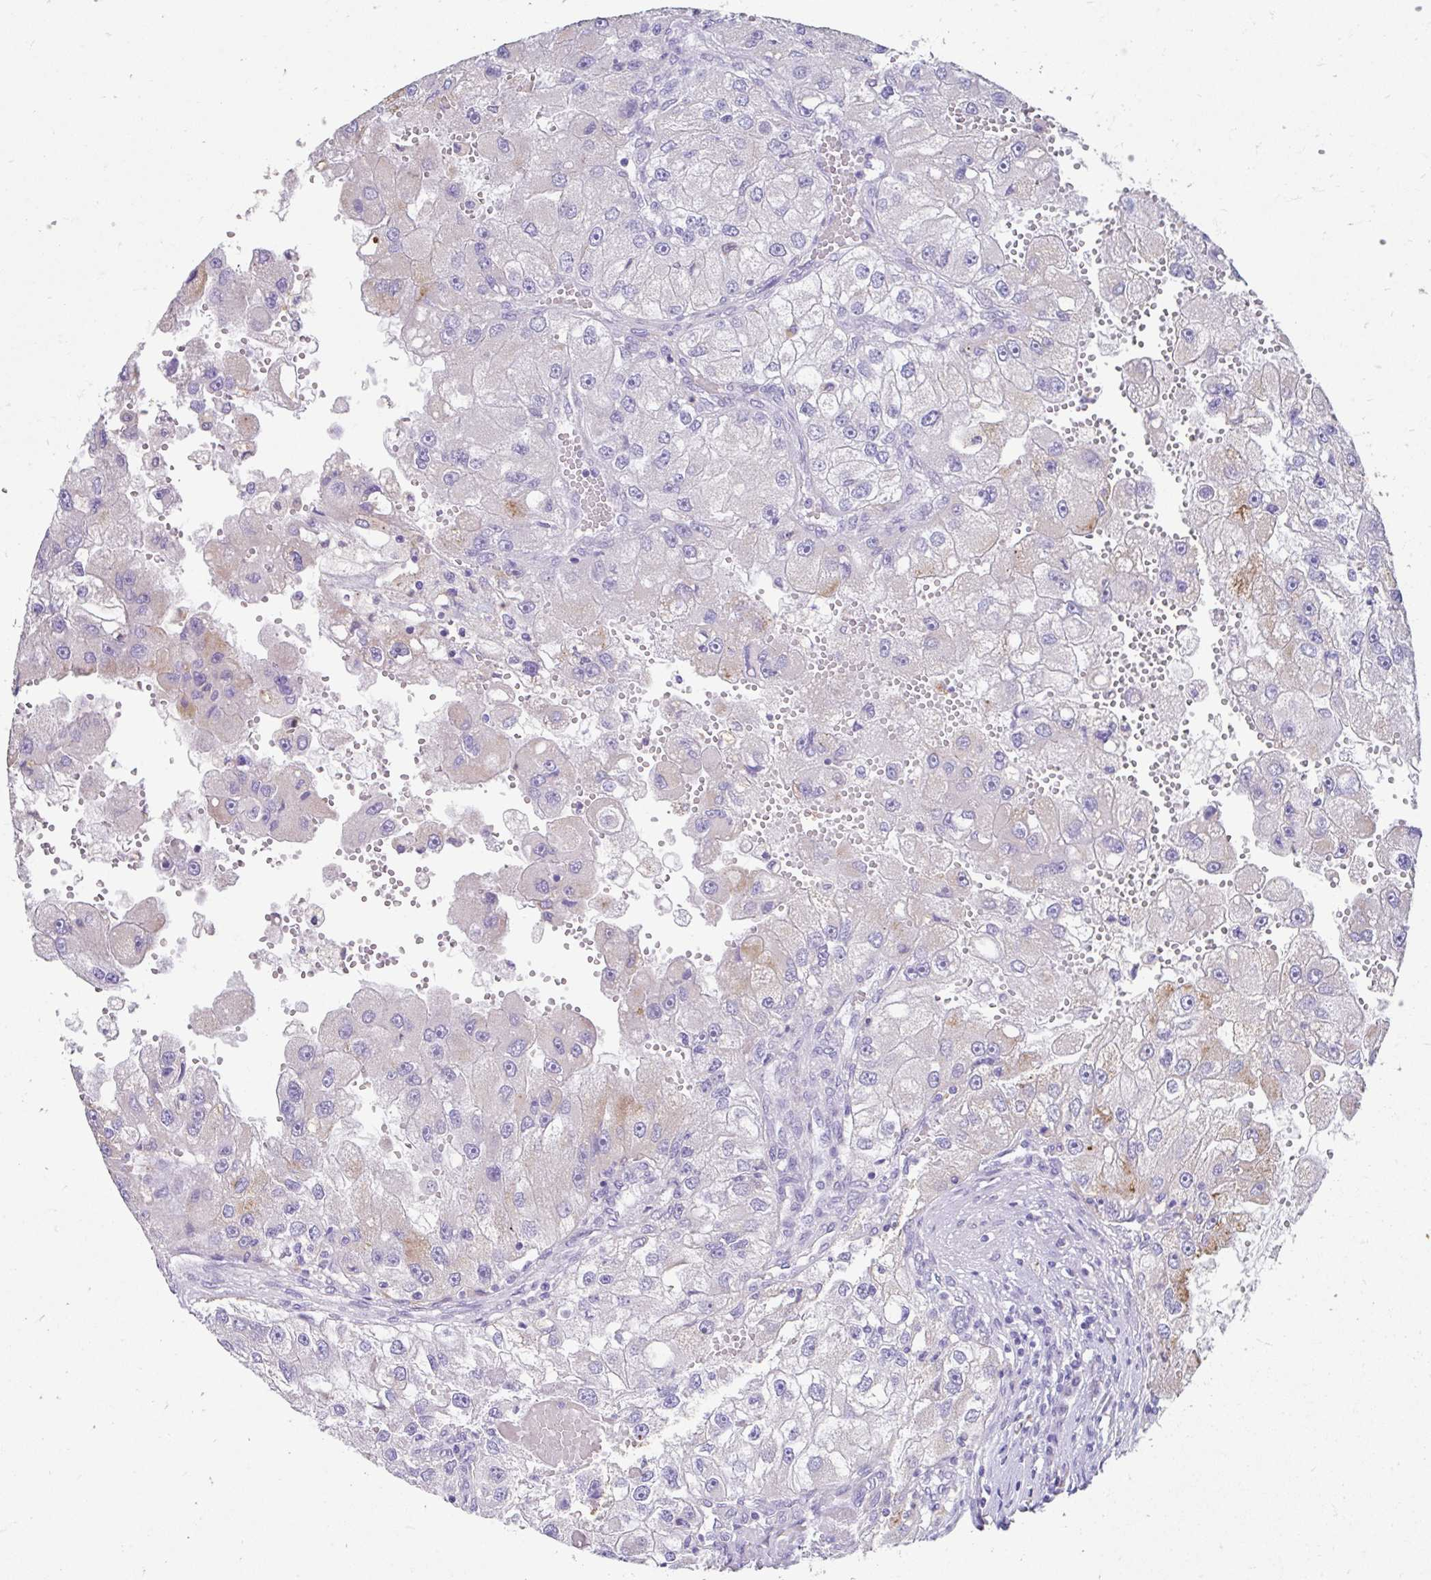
{"staining": {"intensity": "weak", "quantity": "<25%", "location": "cytoplasmic/membranous"}, "tissue": "renal cancer", "cell_type": "Tumor cells", "image_type": "cancer", "snomed": [{"axis": "morphology", "description": "Adenocarcinoma, NOS"}, {"axis": "topography", "description": "Kidney"}], "caption": "Immunohistochemistry (IHC) photomicrograph of neoplastic tissue: human adenocarcinoma (renal) stained with DAB (3,3'-diaminobenzidine) shows no significant protein positivity in tumor cells.", "gene": "ZNF33A", "patient": {"sex": "male", "age": 63}}